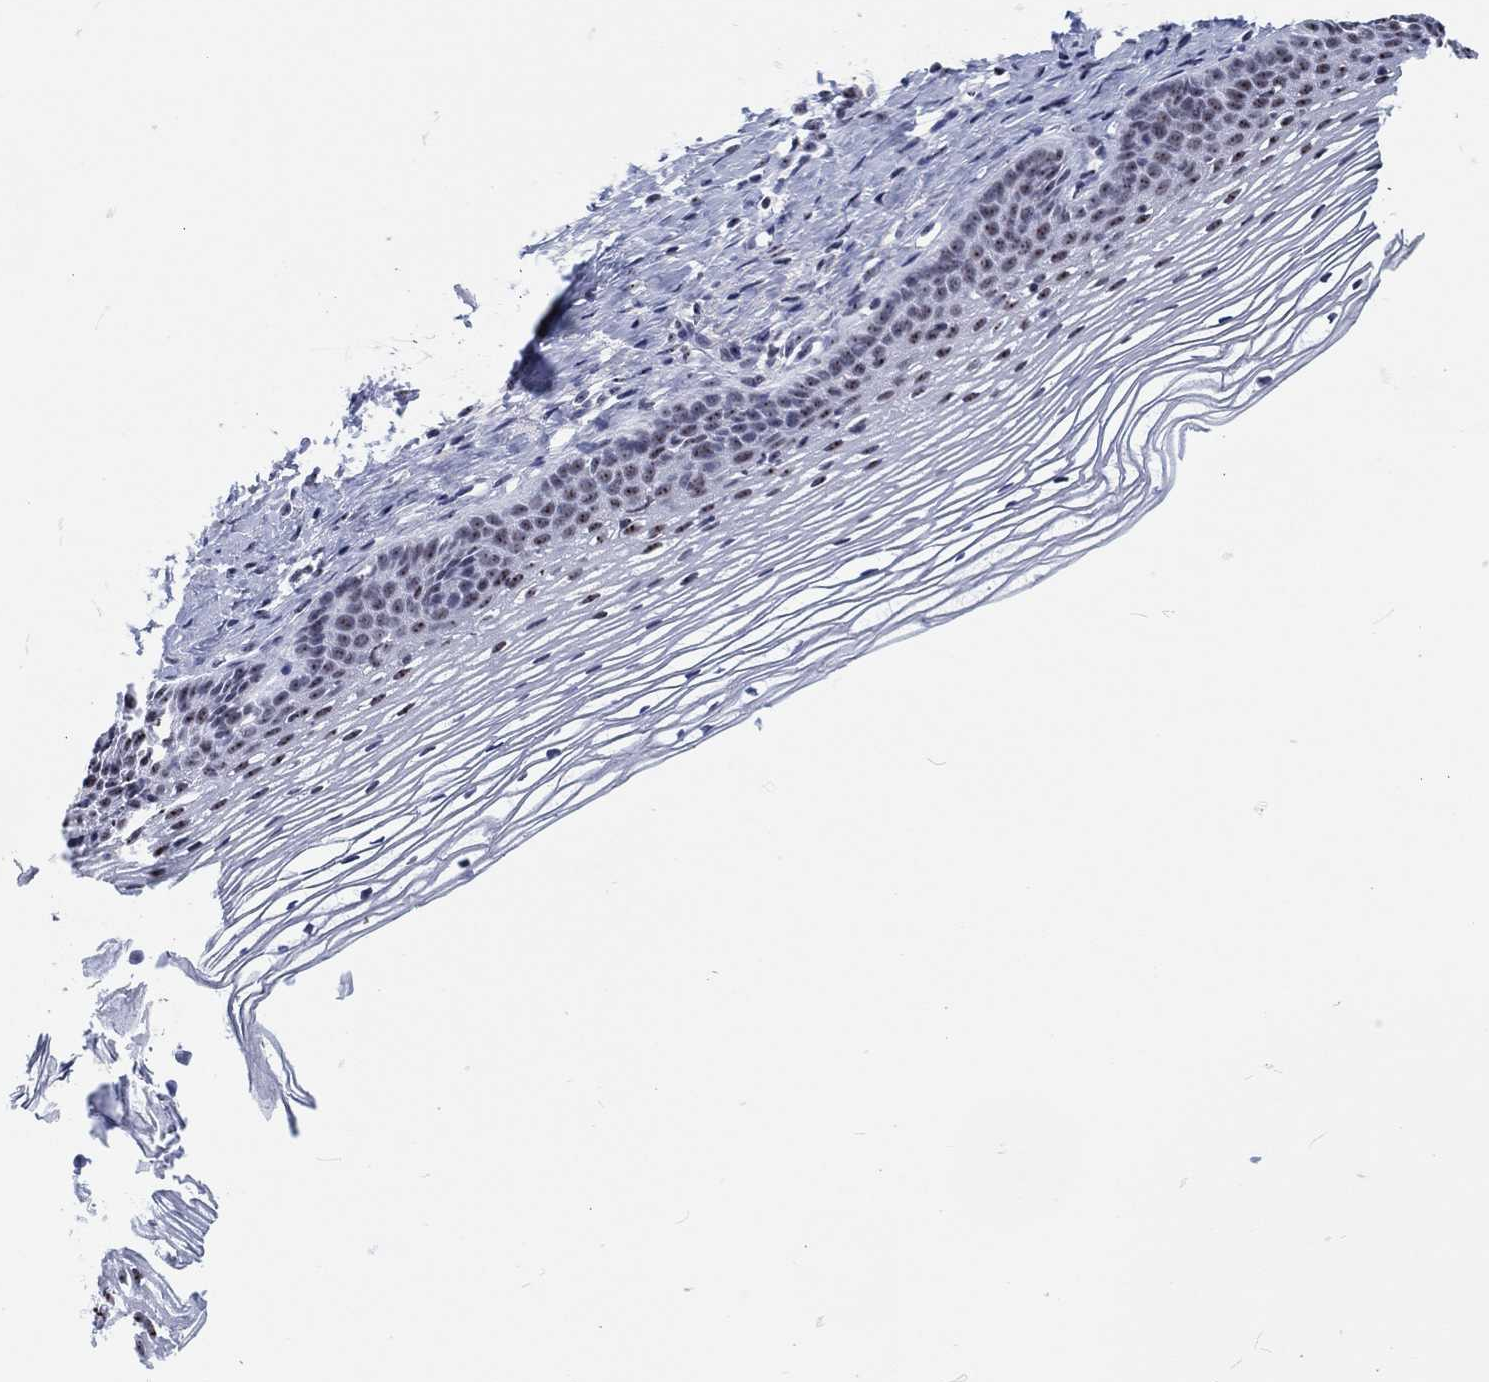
{"staining": {"intensity": "moderate", "quantity": "25%-75%", "location": "nuclear"}, "tissue": "cervix", "cell_type": "Squamous epithelial cells", "image_type": "normal", "snomed": [{"axis": "morphology", "description": "Normal tissue, NOS"}, {"axis": "topography", "description": "Cervix"}], "caption": "This is a micrograph of IHC staining of benign cervix, which shows moderate positivity in the nuclear of squamous epithelial cells.", "gene": "MAPK8IP1", "patient": {"sex": "female", "age": 39}}